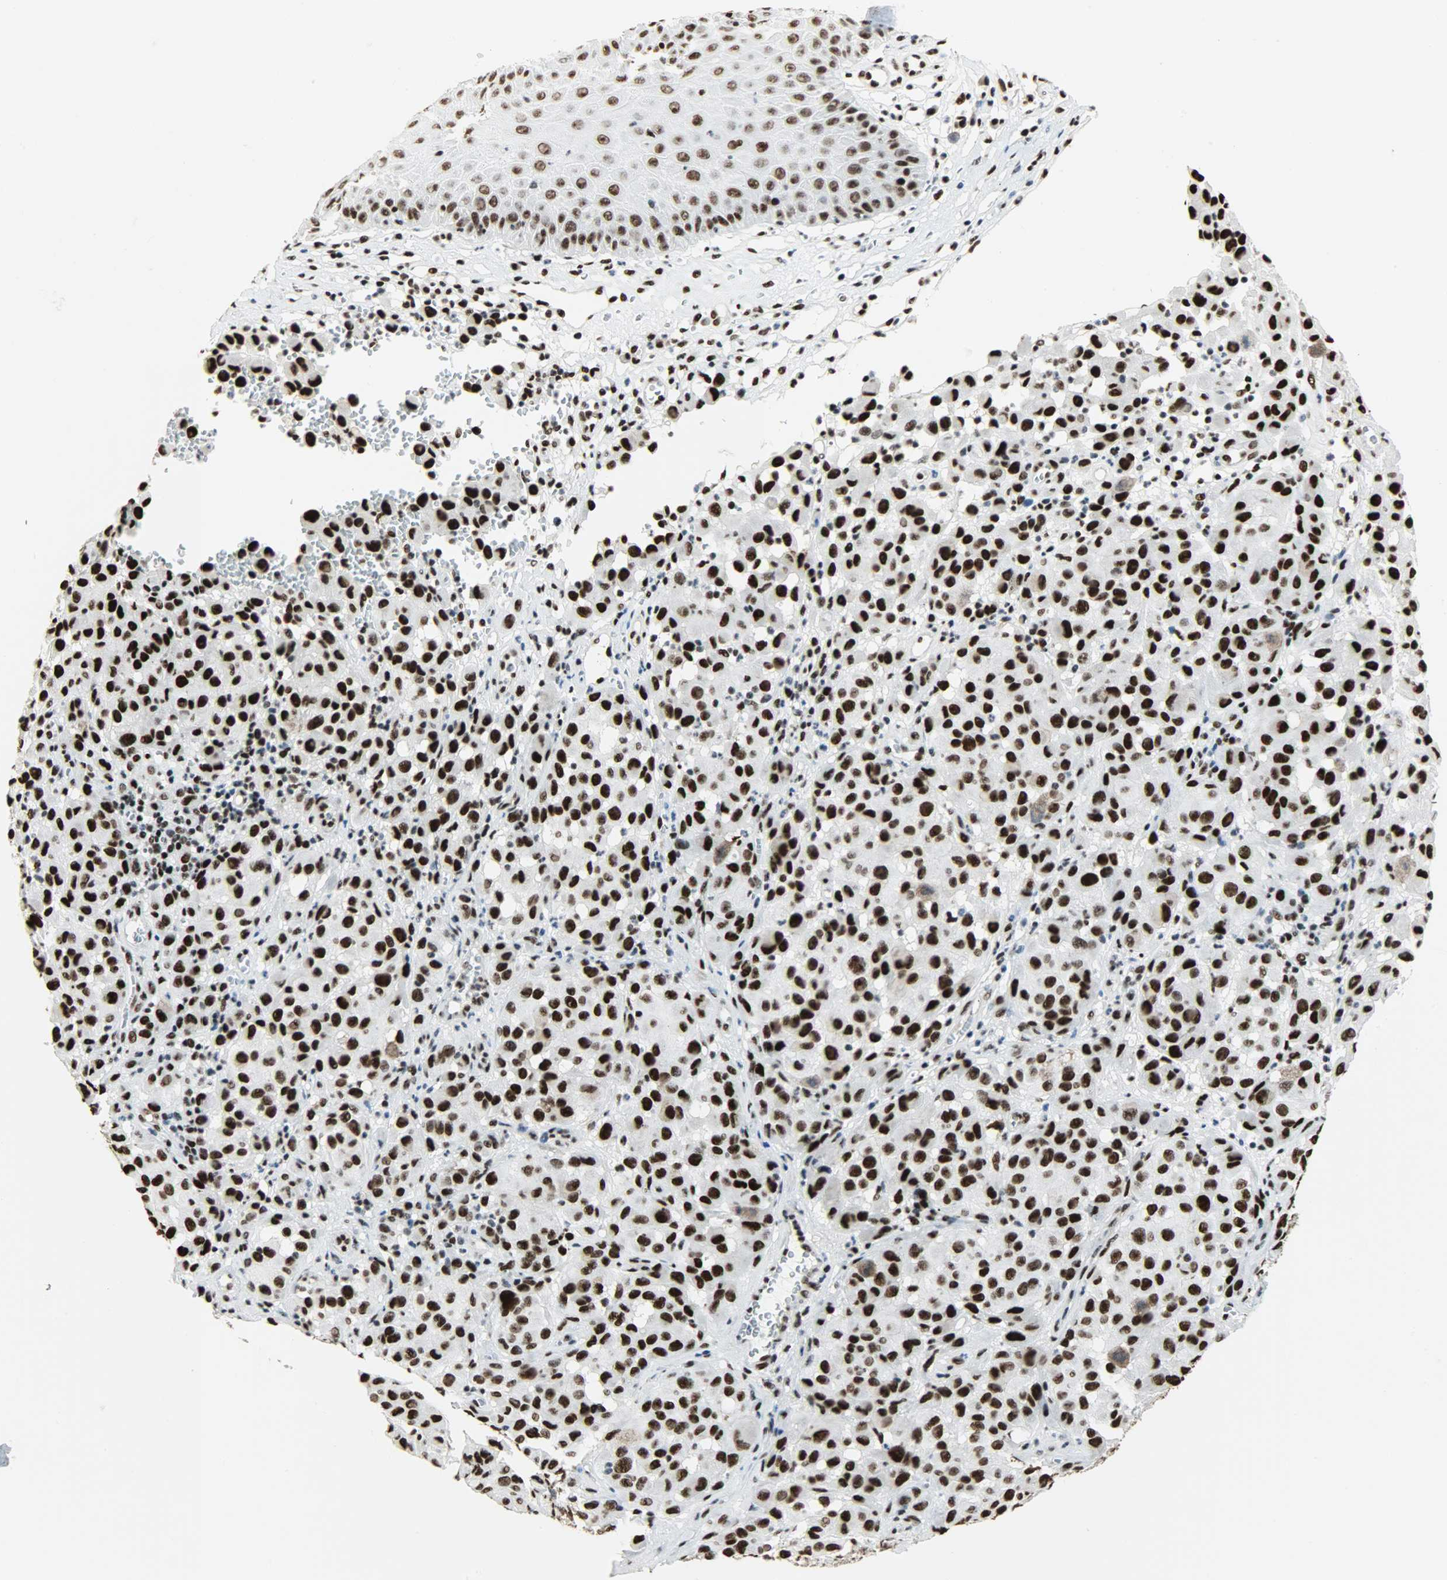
{"staining": {"intensity": "strong", "quantity": ">75%", "location": "nuclear"}, "tissue": "melanoma", "cell_type": "Tumor cells", "image_type": "cancer", "snomed": [{"axis": "morphology", "description": "Malignant melanoma, NOS"}, {"axis": "topography", "description": "Skin"}], "caption": "A high-resolution micrograph shows IHC staining of malignant melanoma, which exhibits strong nuclear positivity in about >75% of tumor cells.", "gene": "SSB", "patient": {"sex": "female", "age": 21}}